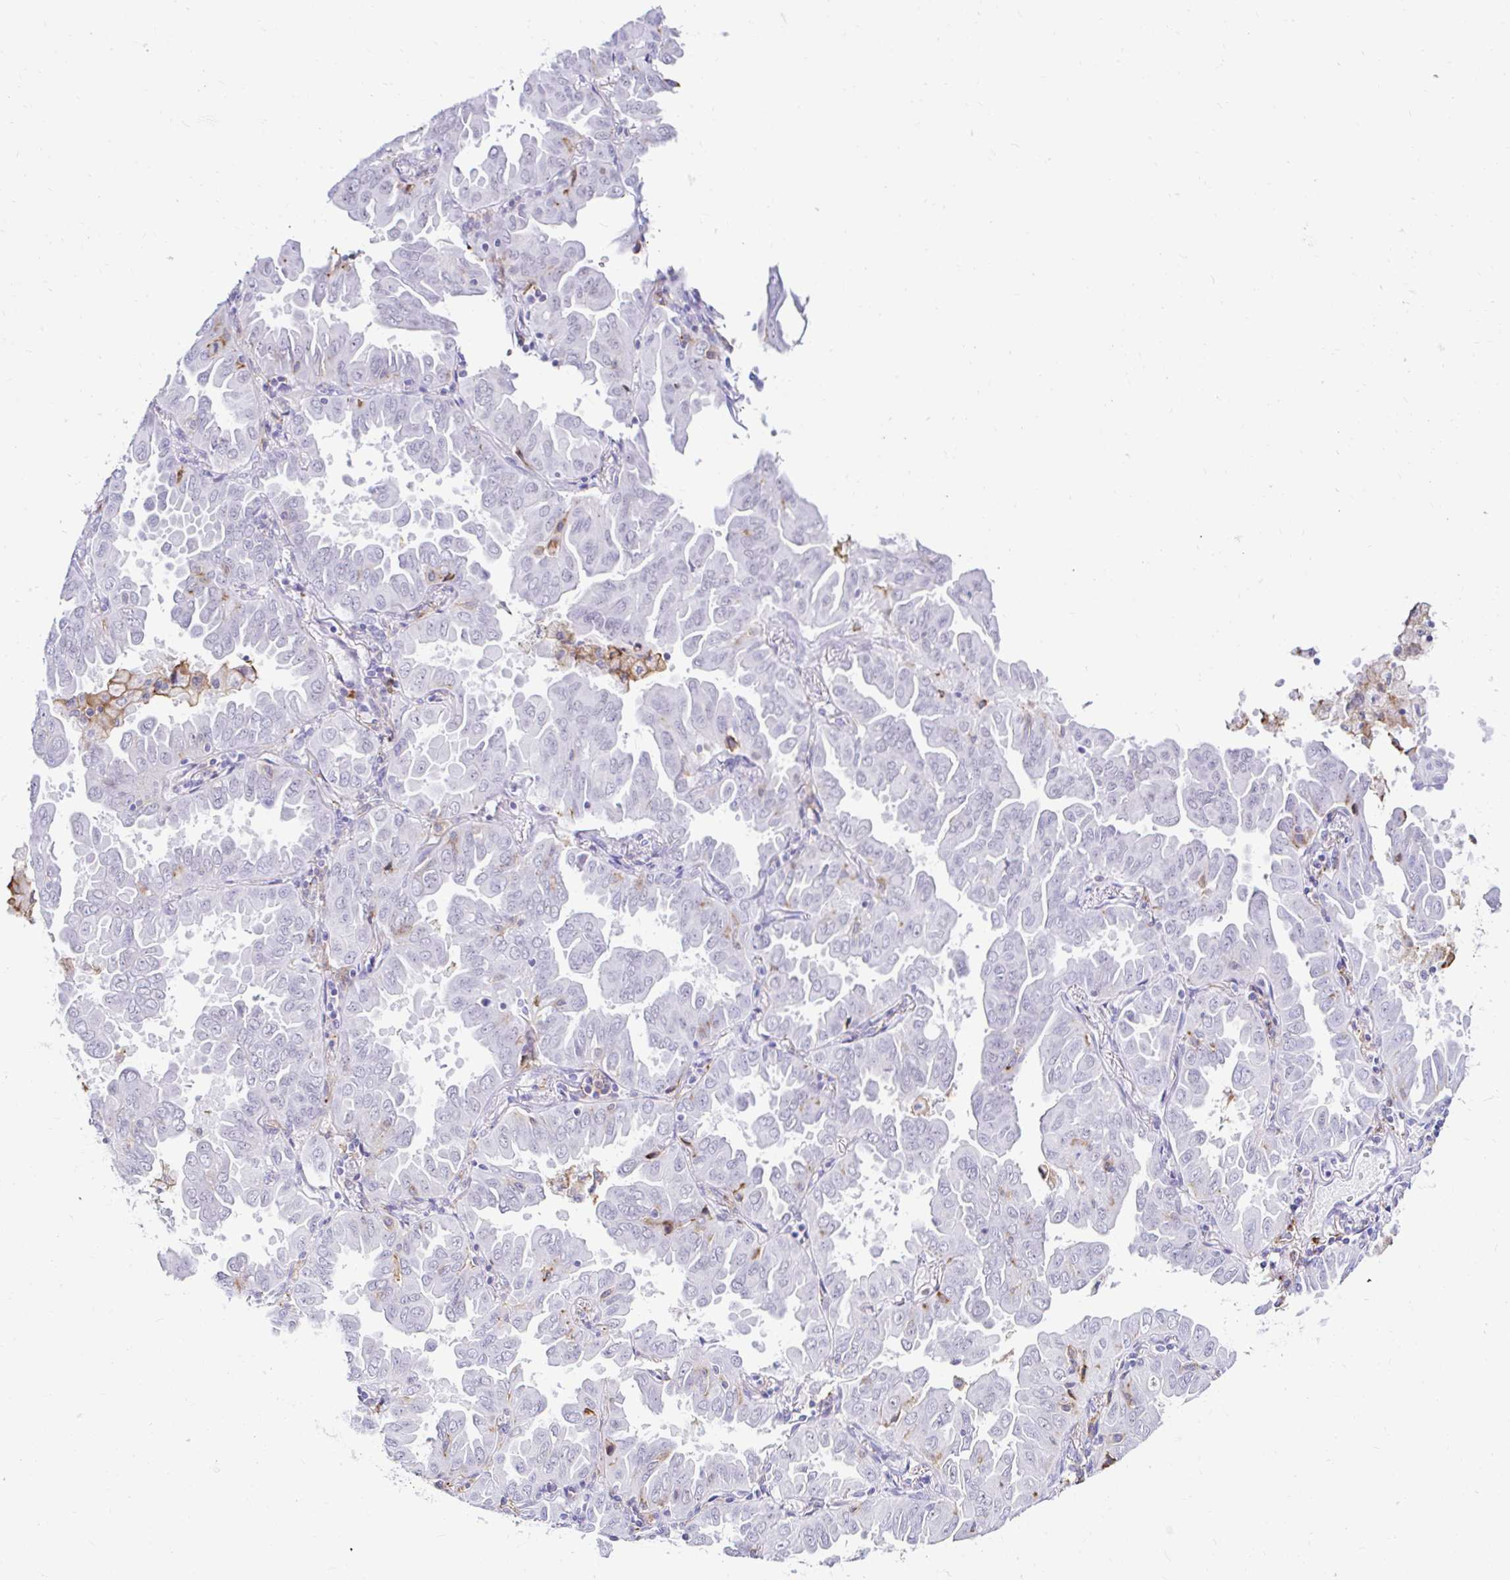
{"staining": {"intensity": "negative", "quantity": "none", "location": "none"}, "tissue": "lung cancer", "cell_type": "Tumor cells", "image_type": "cancer", "snomed": [{"axis": "morphology", "description": "Adenocarcinoma, NOS"}, {"axis": "topography", "description": "Lung"}], "caption": "Tumor cells show no significant protein positivity in lung cancer (adenocarcinoma). Nuclei are stained in blue.", "gene": "CYBB", "patient": {"sex": "male", "age": 64}}